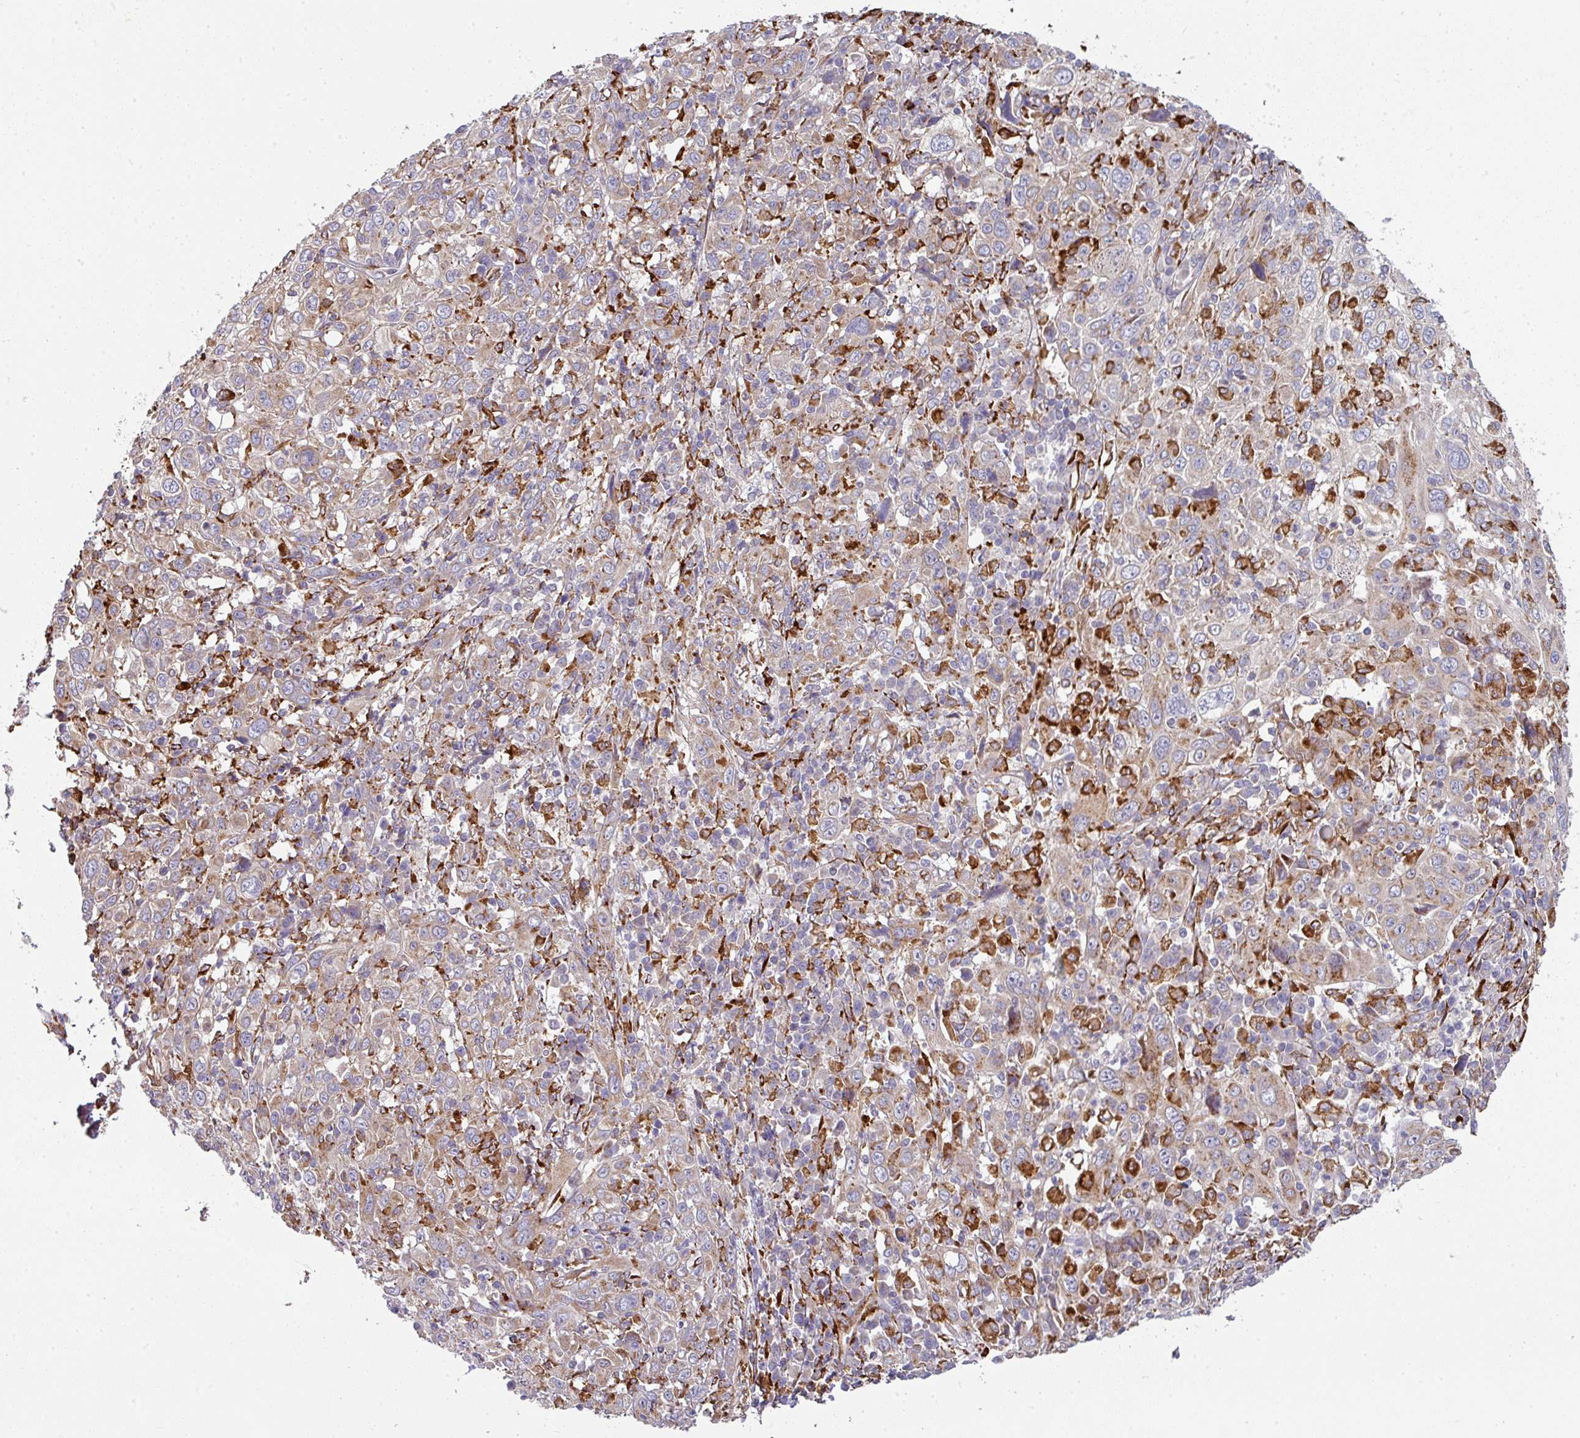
{"staining": {"intensity": "strong", "quantity": "<25%", "location": "cytoplasmic/membranous"}, "tissue": "cervical cancer", "cell_type": "Tumor cells", "image_type": "cancer", "snomed": [{"axis": "morphology", "description": "Squamous cell carcinoma, NOS"}, {"axis": "topography", "description": "Cervix"}], "caption": "The photomicrograph exhibits immunohistochemical staining of cervical cancer. There is strong cytoplasmic/membranous staining is seen in about <25% of tumor cells. (brown staining indicates protein expression, while blue staining denotes nuclei).", "gene": "ZNF268", "patient": {"sex": "female", "age": 46}}